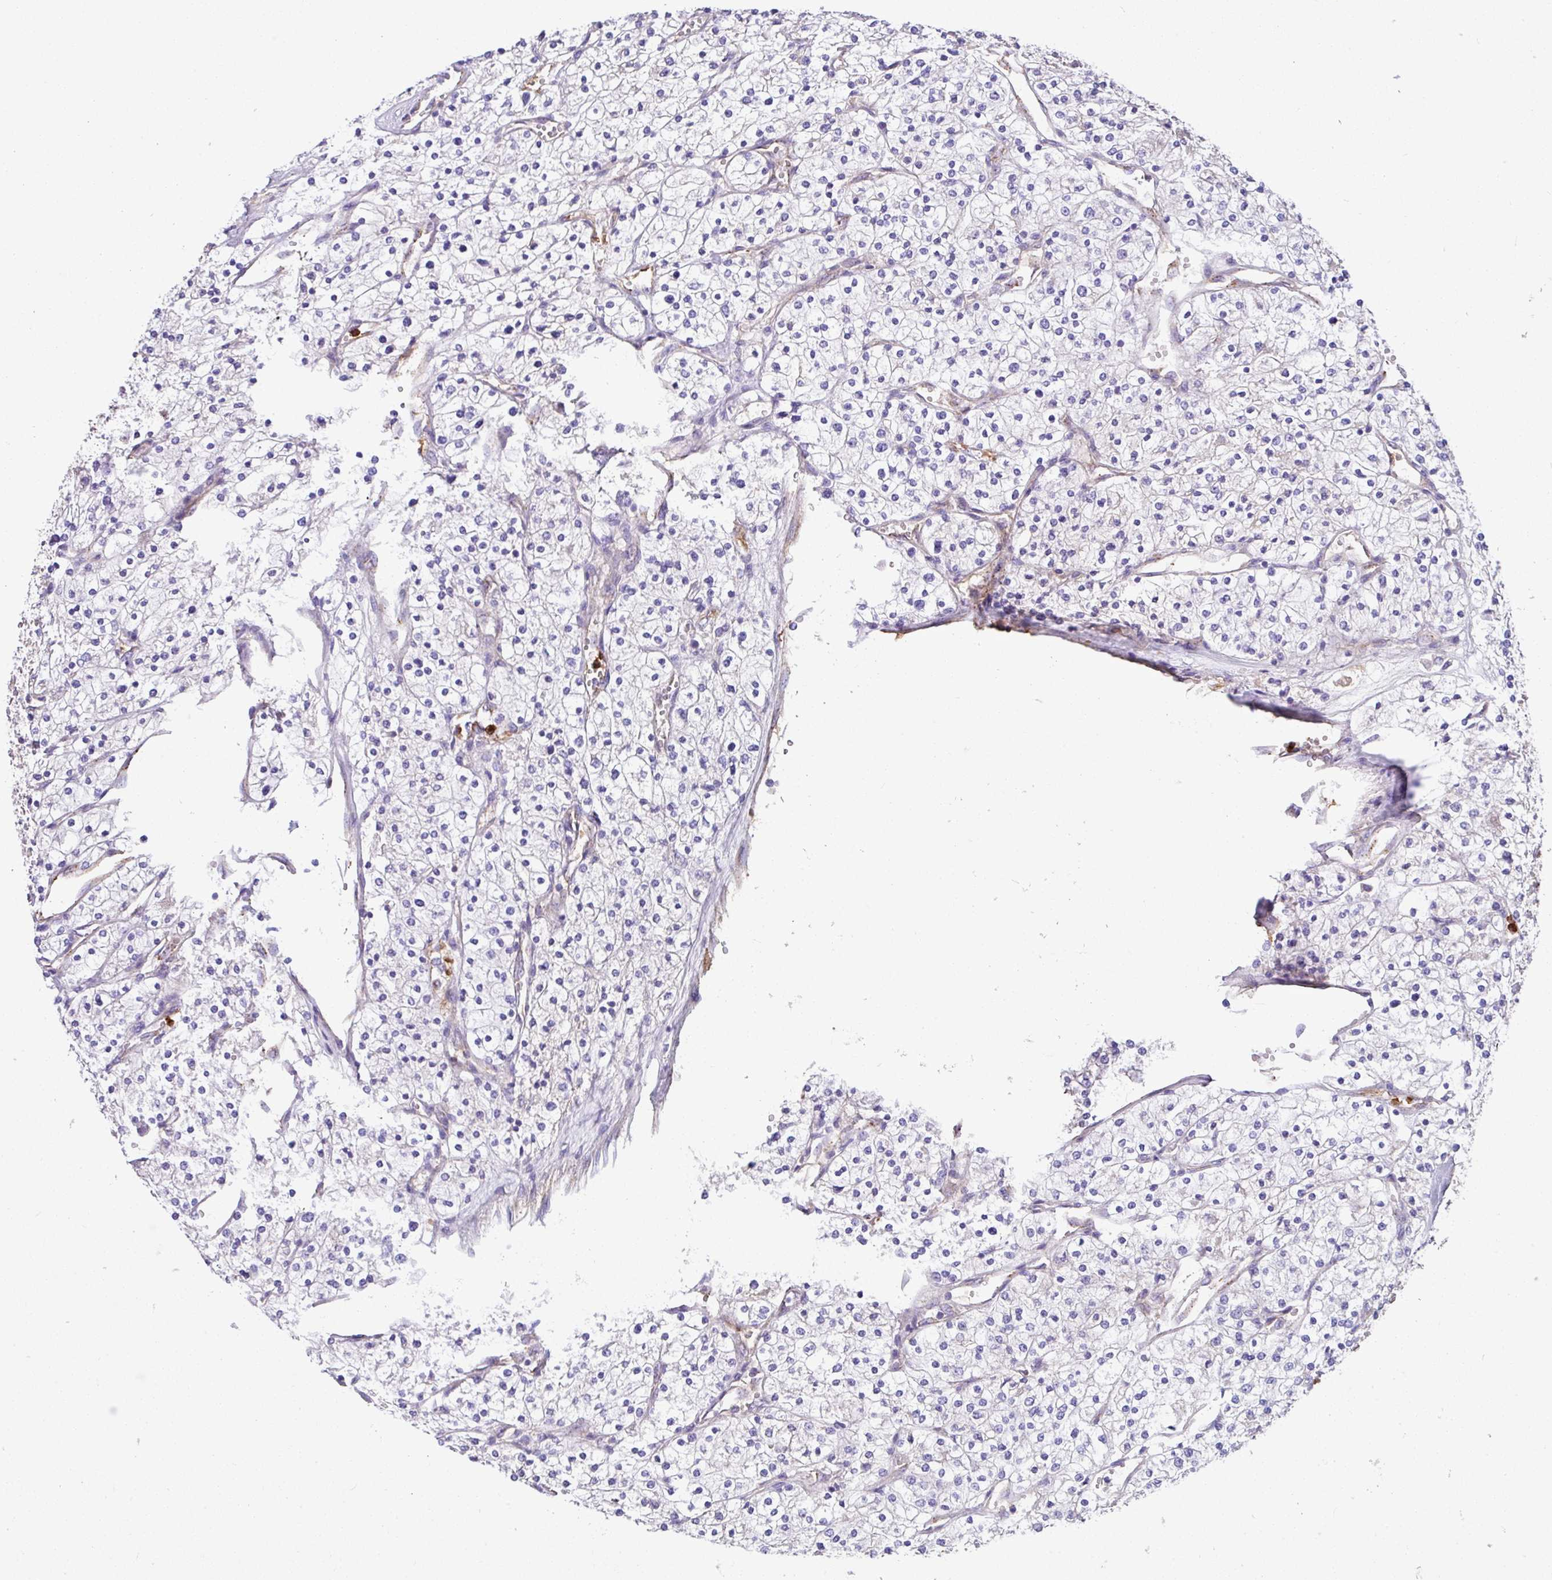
{"staining": {"intensity": "negative", "quantity": "none", "location": "none"}, "tissue": "renal cancer", "cell_type": "Tumor cells", "image_type": "cancer", "snomed": [{"axis": "morphology", "description": "Adenocarcinoma, NOS"}, {"axis": "topography", "description": "Kidney"}], "caption": "An immunohistochemistry (IHC) histopathology image of renal cancer (adenocarcinoma) is shown. There is no staining in tumor cells of renal cancer (adenocarcinoma).", "gene": "CRISP3", "patient": {"sex": "male", "age": 80}}